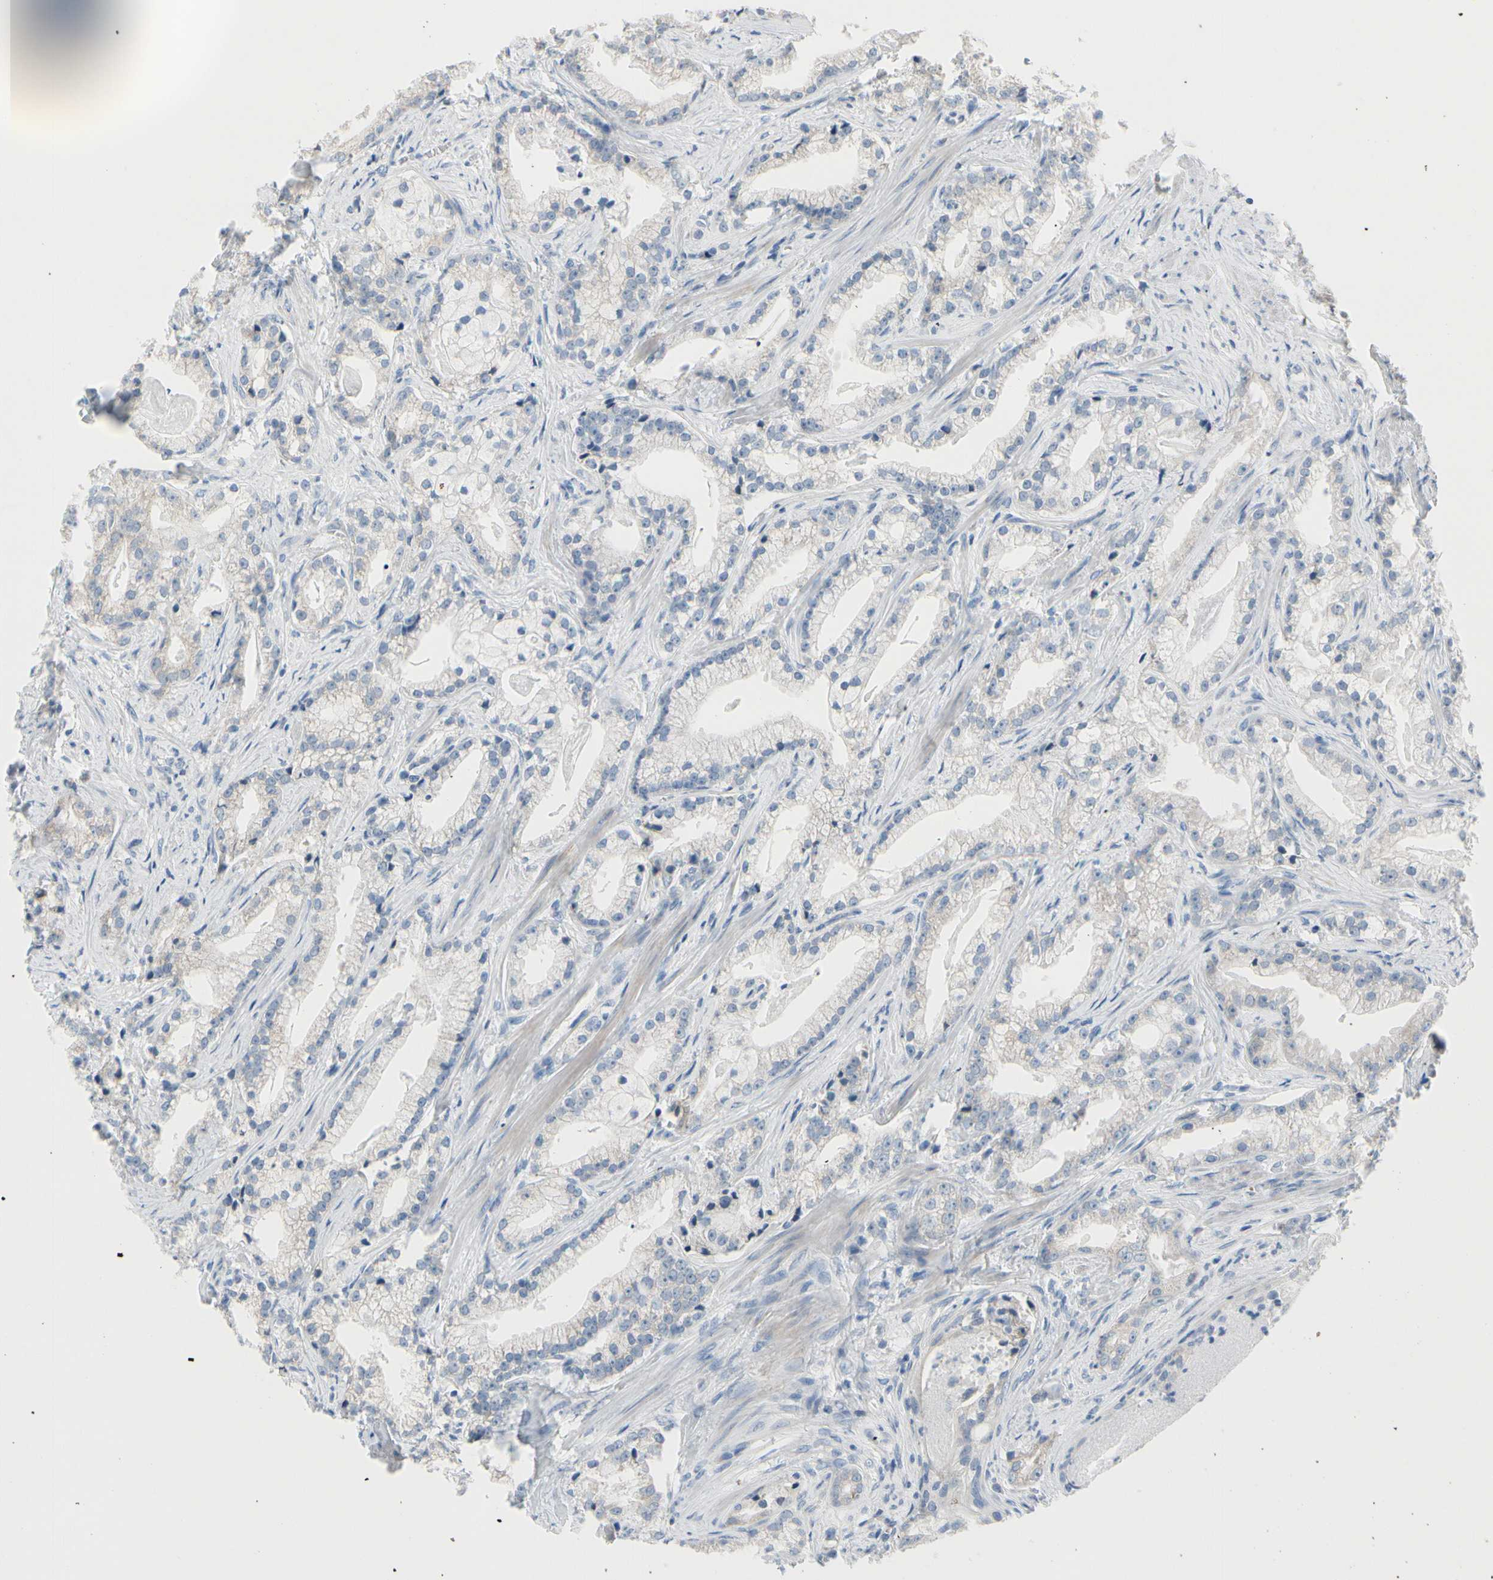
{"staining": {"intensity": "negative", "quantity": "none", "location": "none"}, "tissue": "prostate cancer", "cell_type": "Tumor cells", "image_type": "cancer", "snomed": [{"axis": "morphology", "description": "Adenocarcinoma, Low grade"}, {"axis": "topography", "description": "Prostate"}], "caption": "Tumor cells are negative for brown protein staining in prostate cancer. Nuclei are stained in blue.", "gene": "FCER2", "patient": {"sex": "male", "age": 59}}